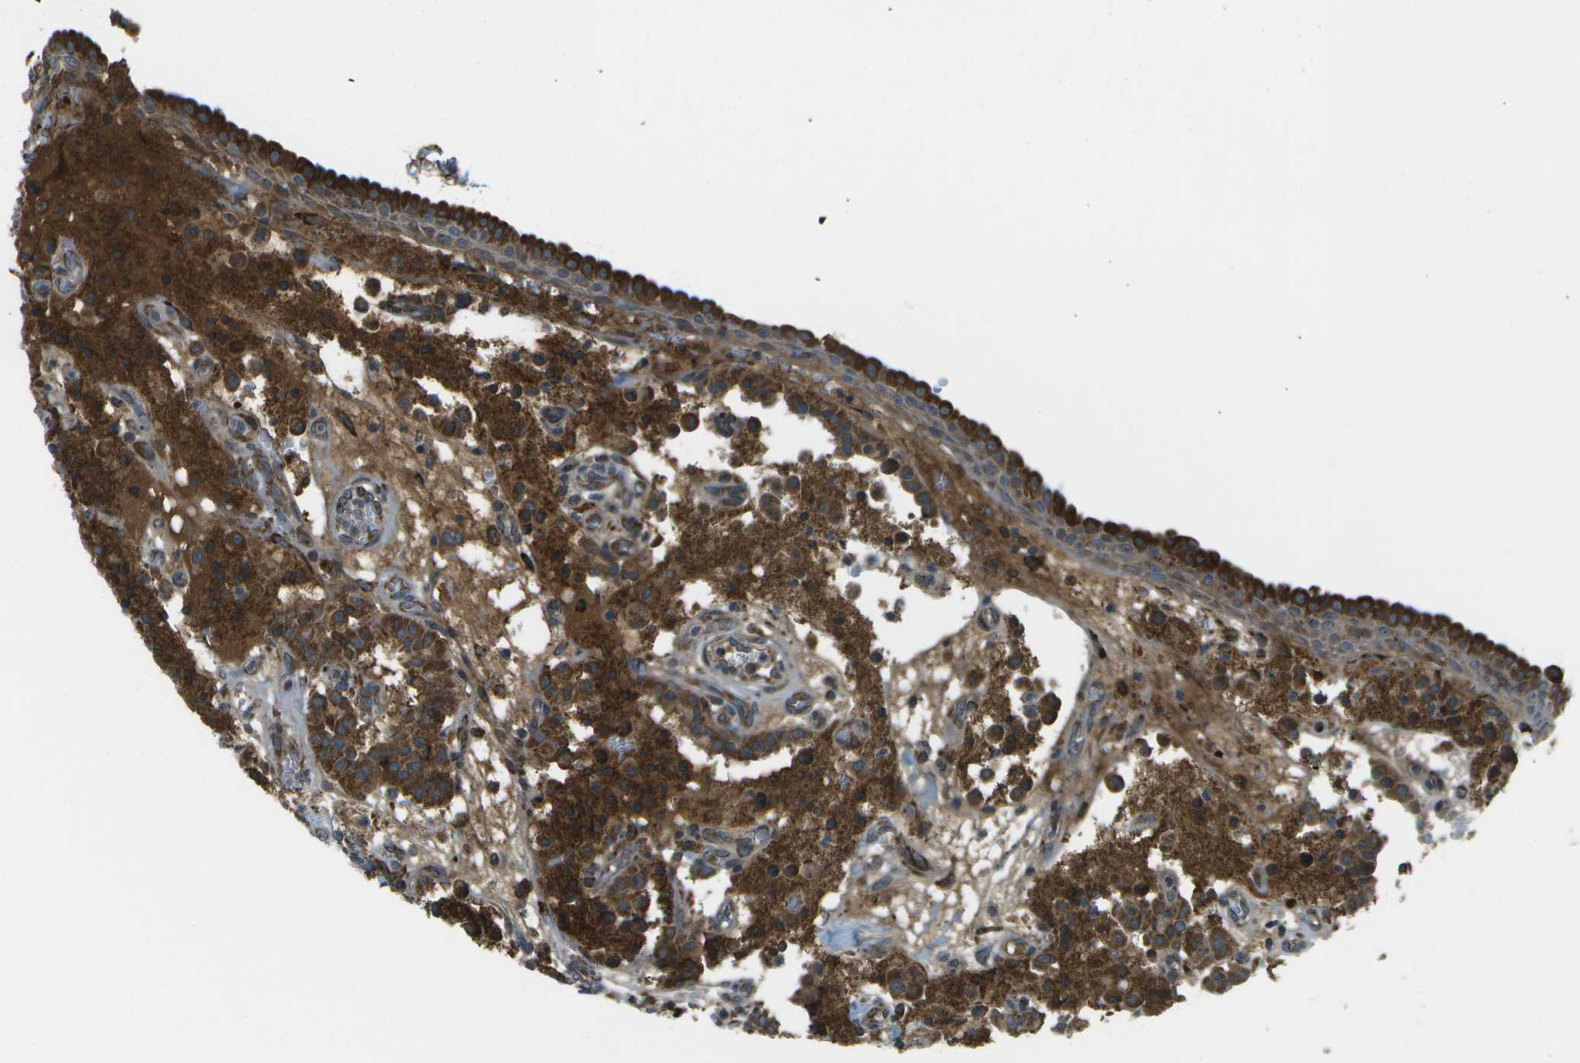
{"staining": {"intensity": "strong", "quantity": ">75%", "location": "cytoplasmic/membranous"}, "tissue": "carcinoid", "cell_type": "Tumor cells", "image_type": "cancer", "snomed": [{"axis": "morphology", "description": "Carcinoid, malignant, NOS"}, {"axis": "topography", "description": "Lung"}], "caption": "Tumor cells demonstrate high levels of strong cytoplasmic/membranous expression in about >75% of cells in carcinoid. Immunohistochemistry (ihc) stains the protein in brown and the nuclei are stained blue.", "gene": "USP30", "patient": {"sex": "male", "age": 30}}